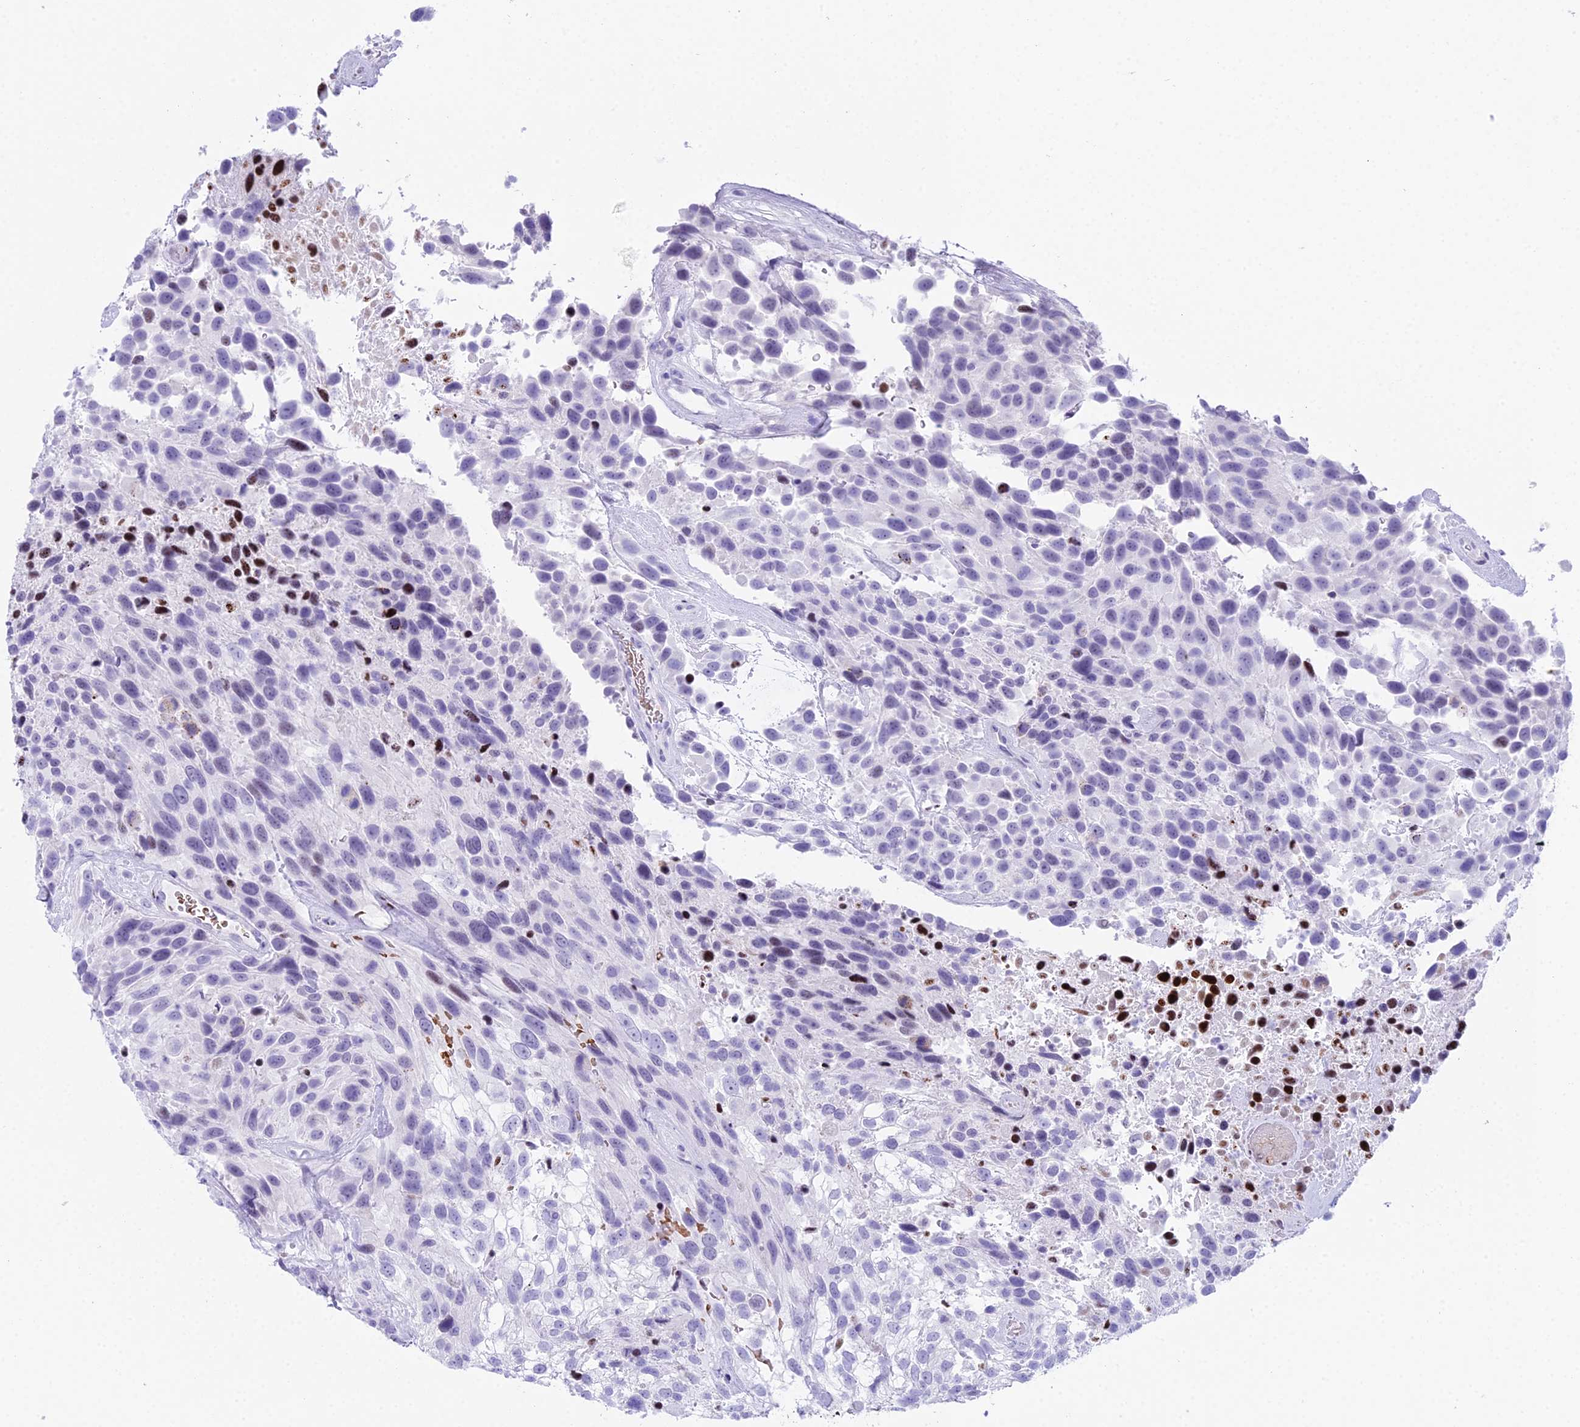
{"staining": {"intensity": "negative", "quantity": "none", "location": "none"}, "tissue": "urothelial cancer", "cell_type": "Tumor cells", "image_type": "cancer", "snomed": [{"axis": "morphology", "description": "Urothelial carcinoma, High grade"}, {"axis": "topography", "description": "Urinary bladder"}], "caption": "Immunohistochemistry micrograph of human urothelial cancer stained for a protein (brown), which reveals no staining in tumor cells. The staining is performed using DAB brown chromogen with nuclei counter-stained in using hematoxylin.", "gene": "RNPS1", "patient": {"sex": "female", "age": 70}}